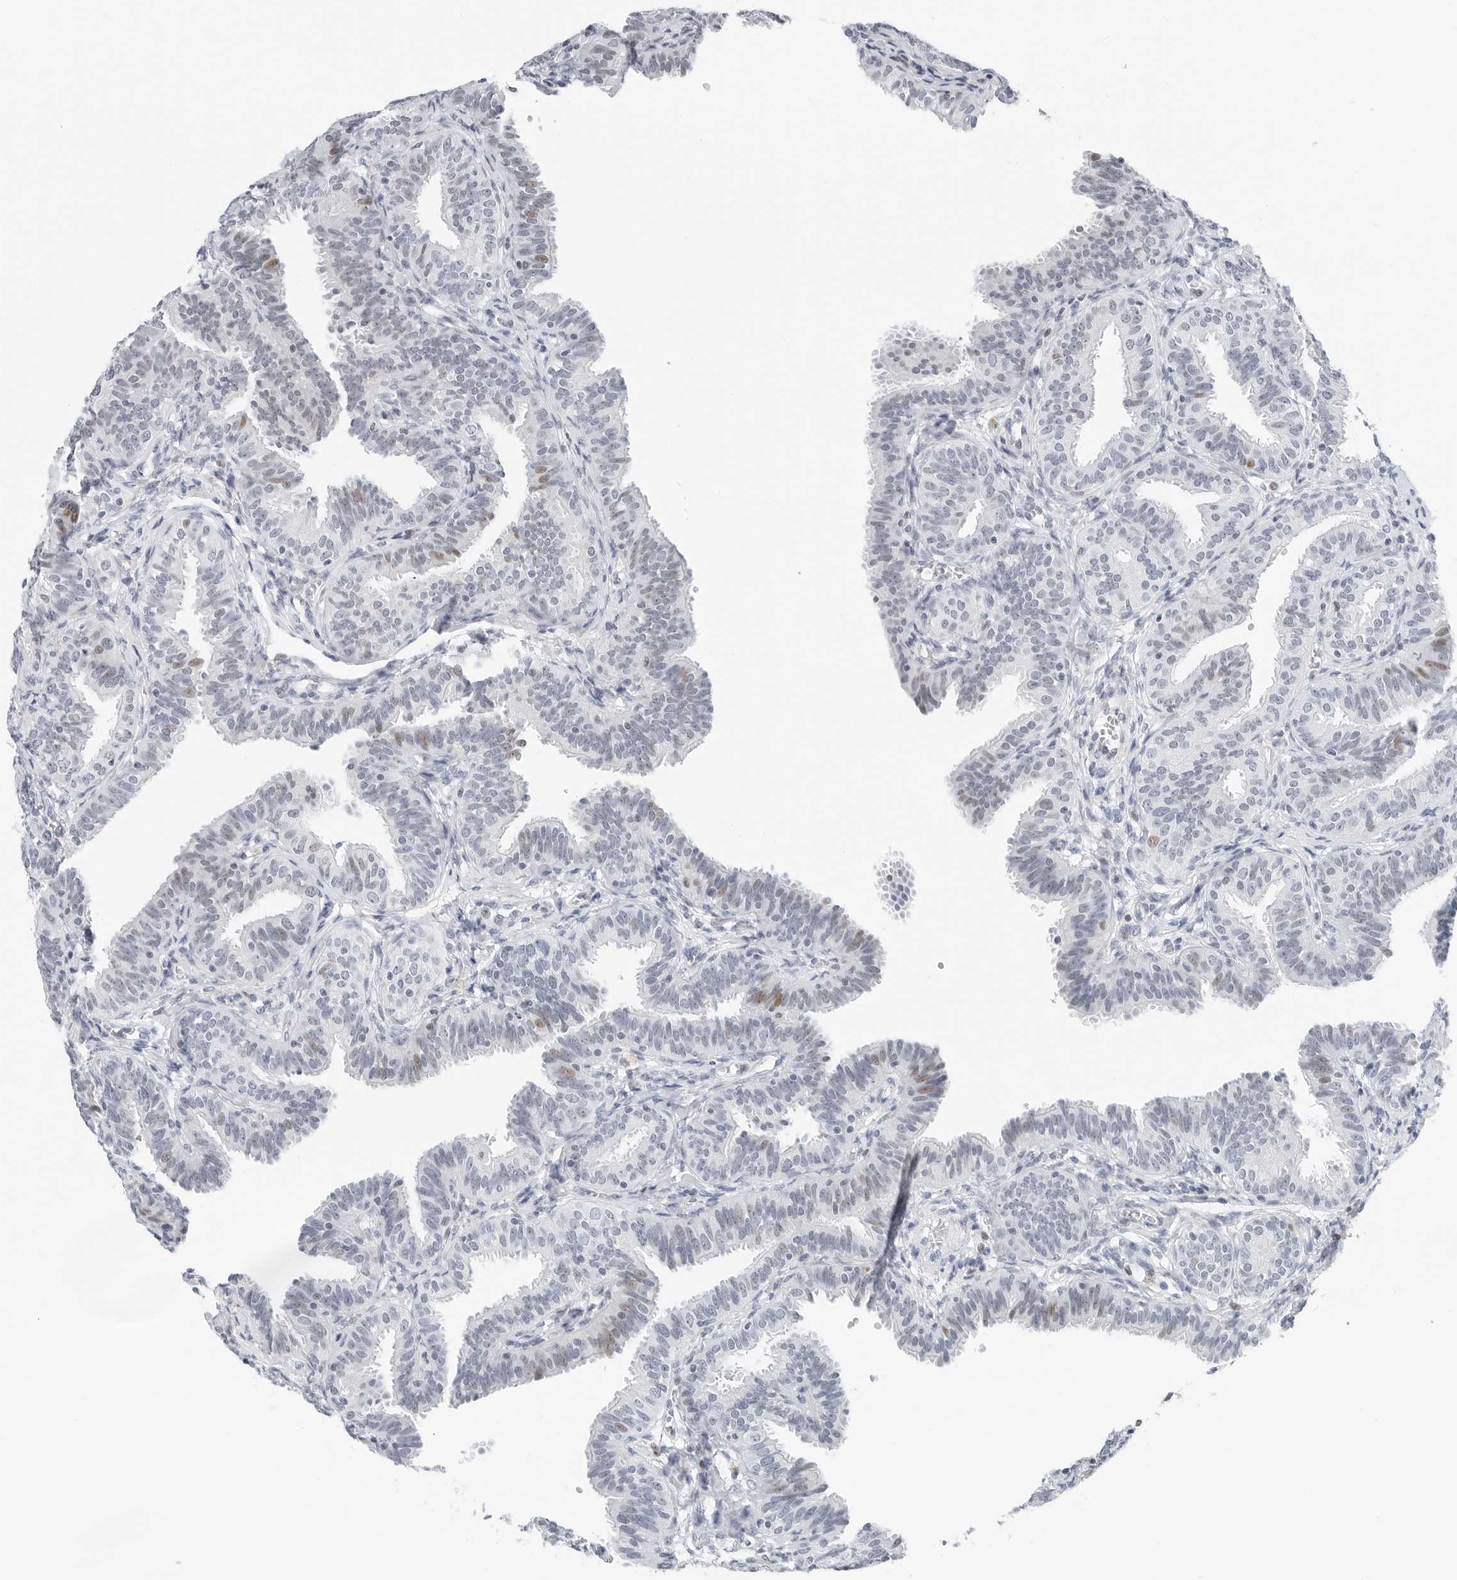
{"staining": {"intensity": "moderate", "quantity": "<25%", "location": "nuclear"}, "tissue": "fallopian tube", "cell_type": "Glandular cells", "image_type": "normal", "snomed": [{"axis": "morphology", "description": "Normal tissue, NOS"}, {"axis": "topography", "description": "Fallopian tube"}], "caption": "Immunohistochemical staining of benign fallopian tube displays <25% levels of moderate nuclear protein positivity in approximately <25% of glandular cells. (brown staining indicates protein expression, while blue staining denotes nuclei).", "gene": "NTMT2", "patient": {"sex": "female", "age": 35}}